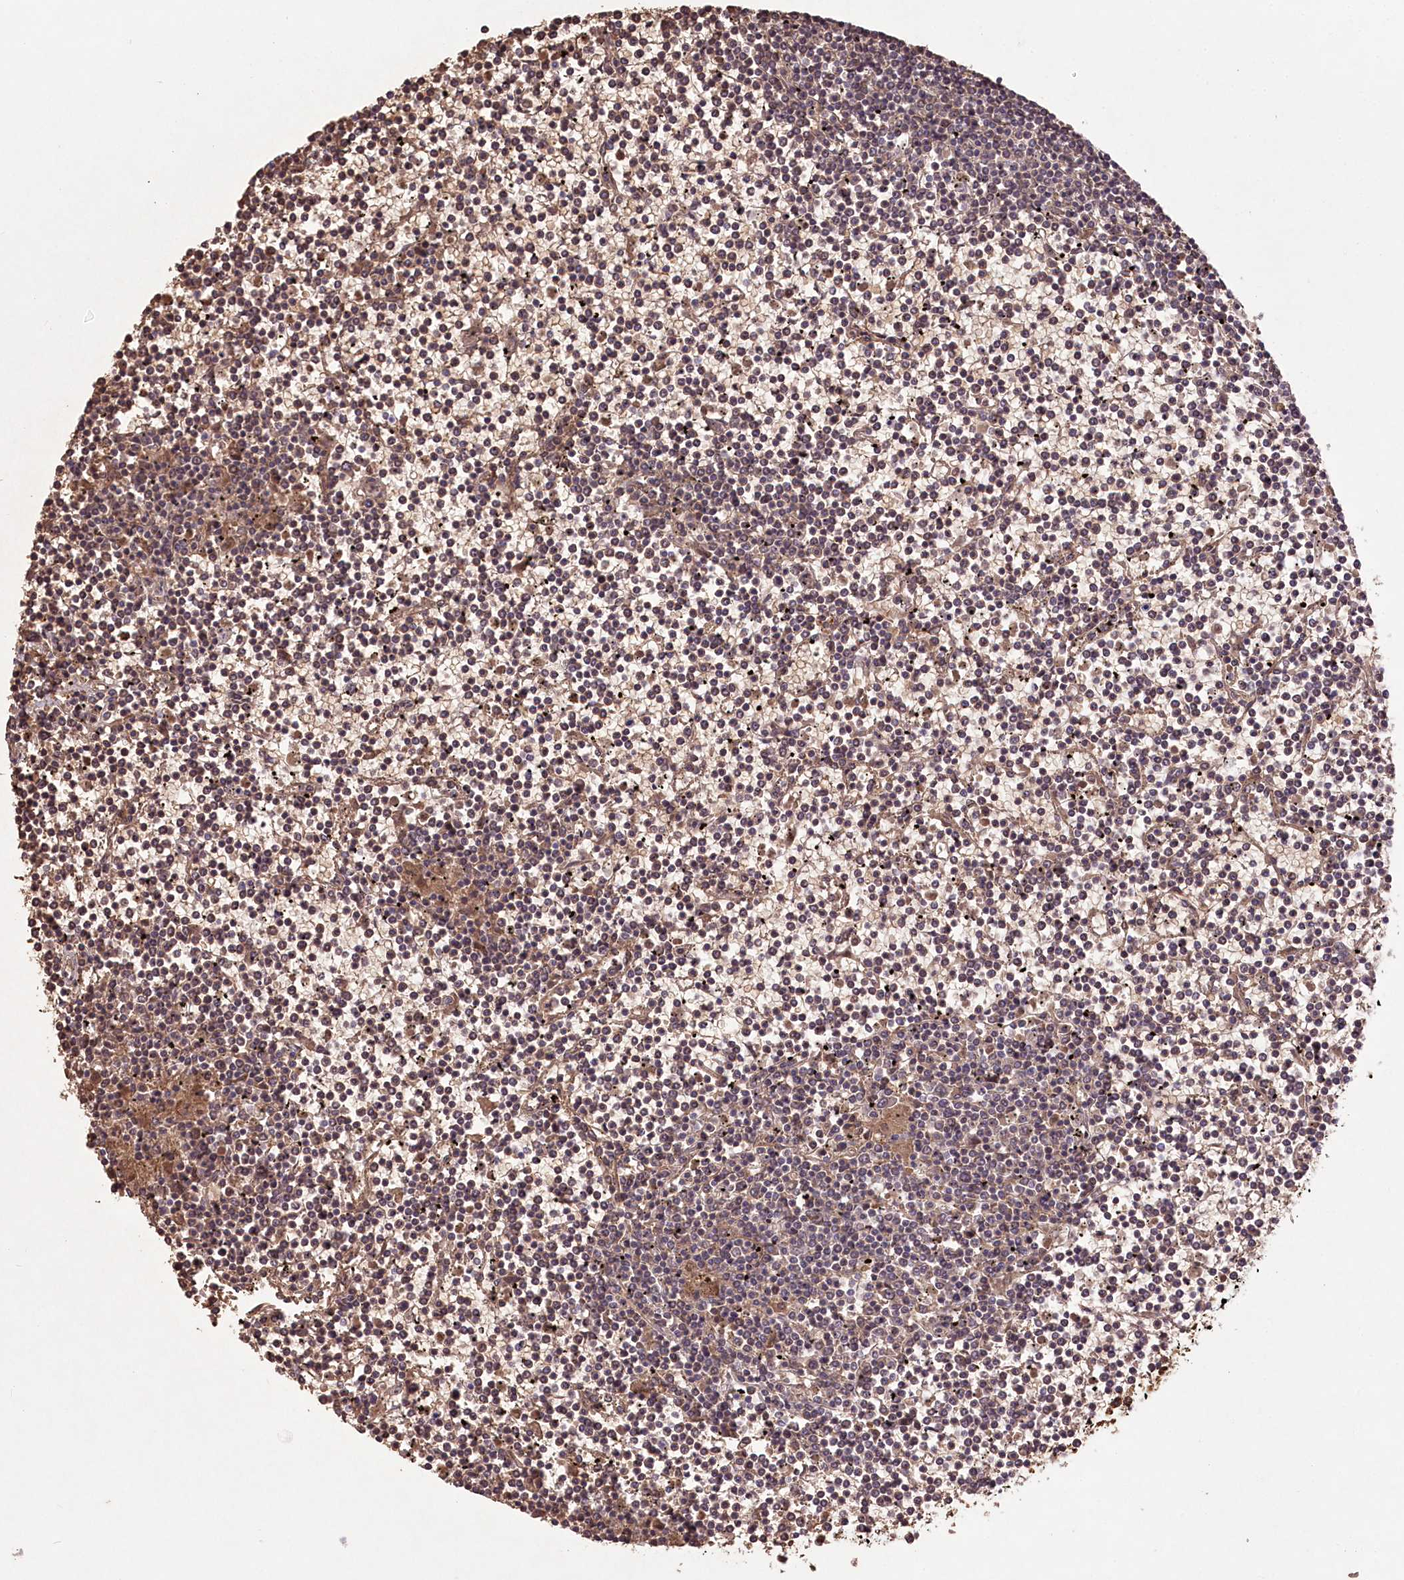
{"staining": {"intensity": "negative", "quantity": "none", "location": "none"}, "tissue": "lymphoma", "cell_type": "Tumor cells", "image_type": "cancer", "snomed": [{"axis": "morphology", "description": "Malignant lymphoma, non-Hodgkin's type, Low grade"}, {"axis": "topography", "description": "Spleen"}], "caption": "Protein analysis of low-grade malignant lymphoma, non-Hodgkin's type demonstrates no significant positivity in tumor cells.", "gene": "TRUB1", "patient": {"sex": "female", "age": 19}}